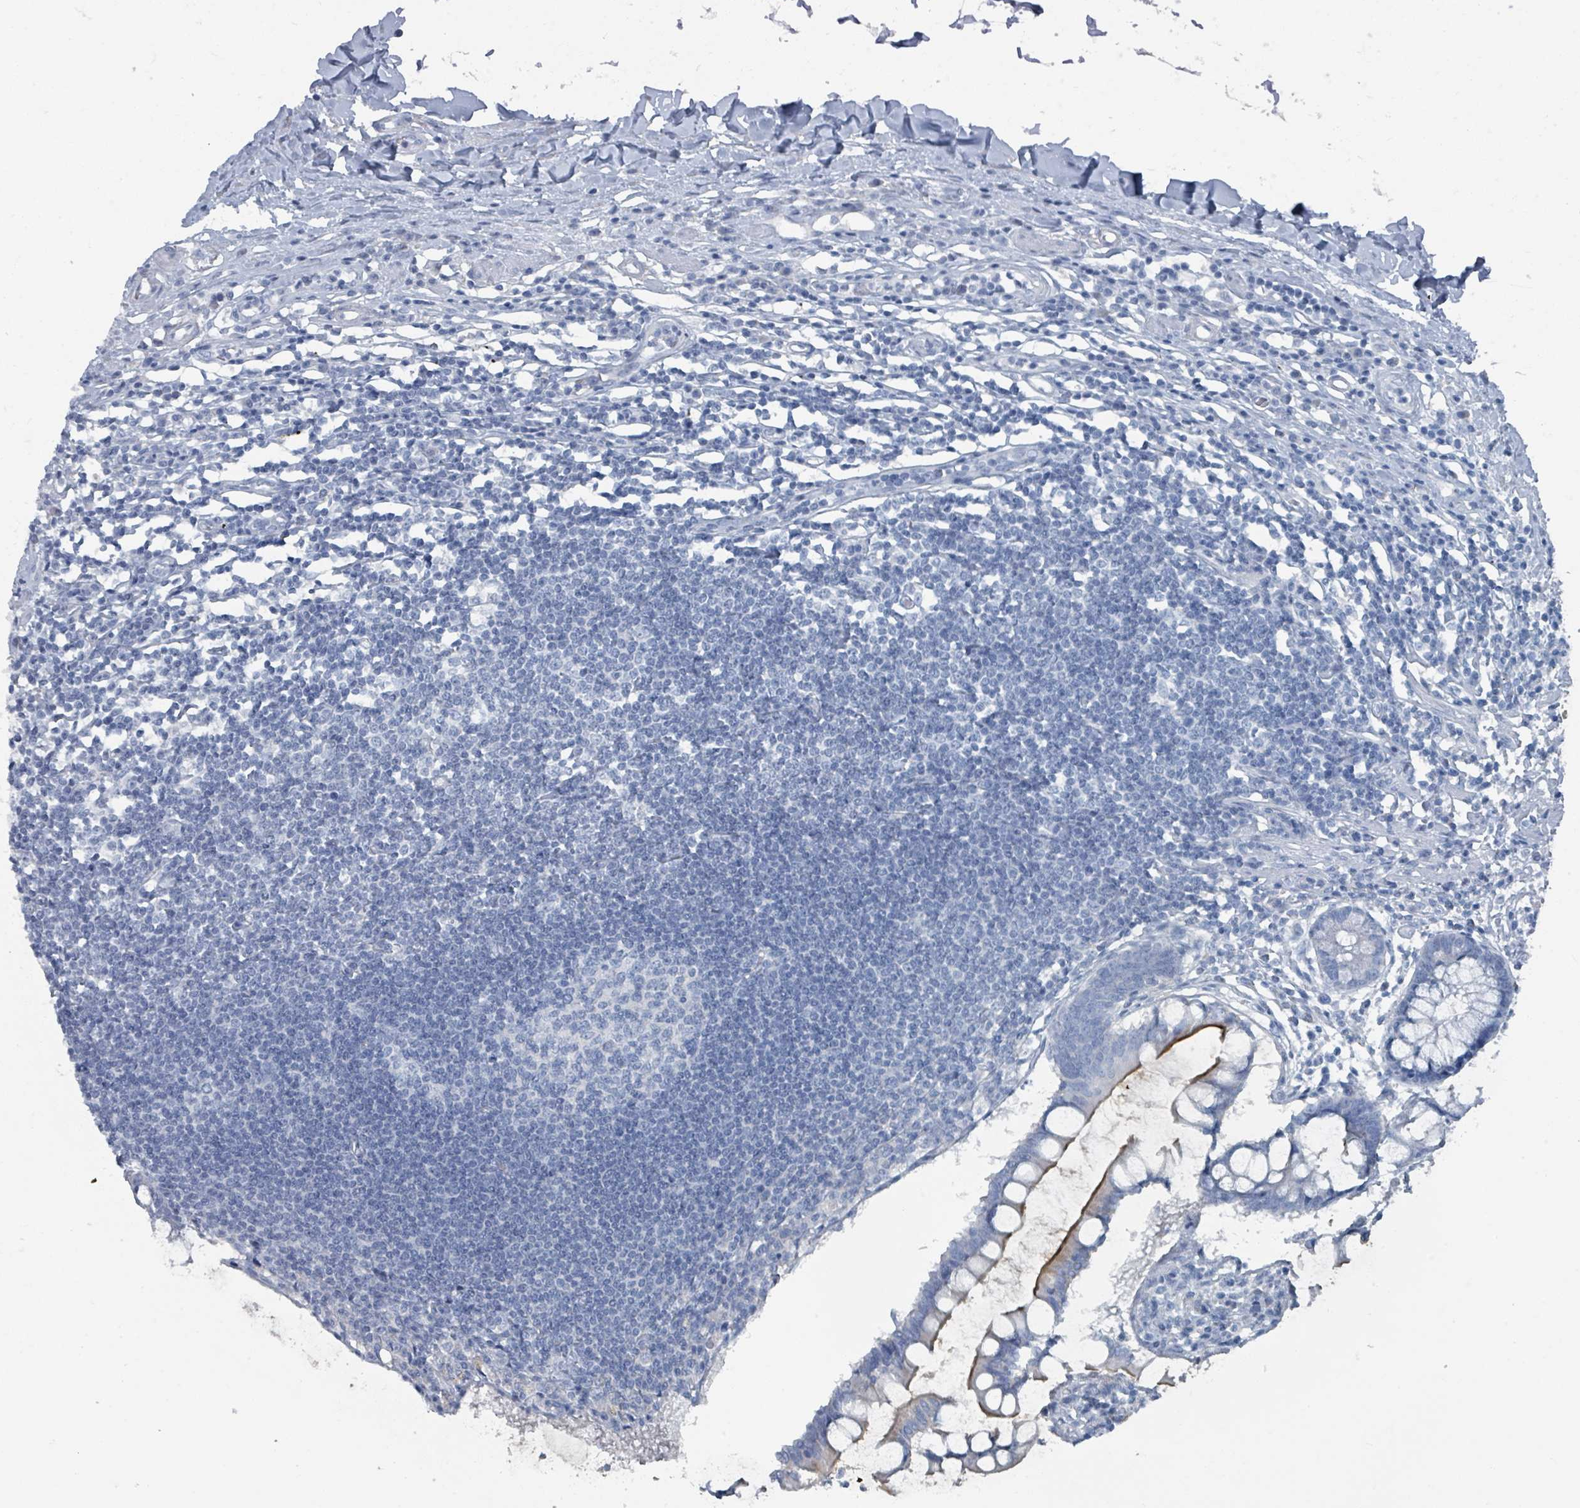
{"staining": {"intensity": "negative", "quantity": "none", "location": "none"}, "tissue": "colon", "cell_type": "Endothelial cells", "image_type": "normal", "snomed": [{"axis": "morphology", "description": "Normal tissue, NOS"}, {"axis": "morphology", "description": "Adenocarcinoma, NOS"}, {"axis": "topography", "description": "Colon"}], "caption": "Protein analysis of unremarkable colon demonstrates no significant positivity in endothelial cells.", "gene": "GAMT", "patient": {"sex": "female", "age": 55}}